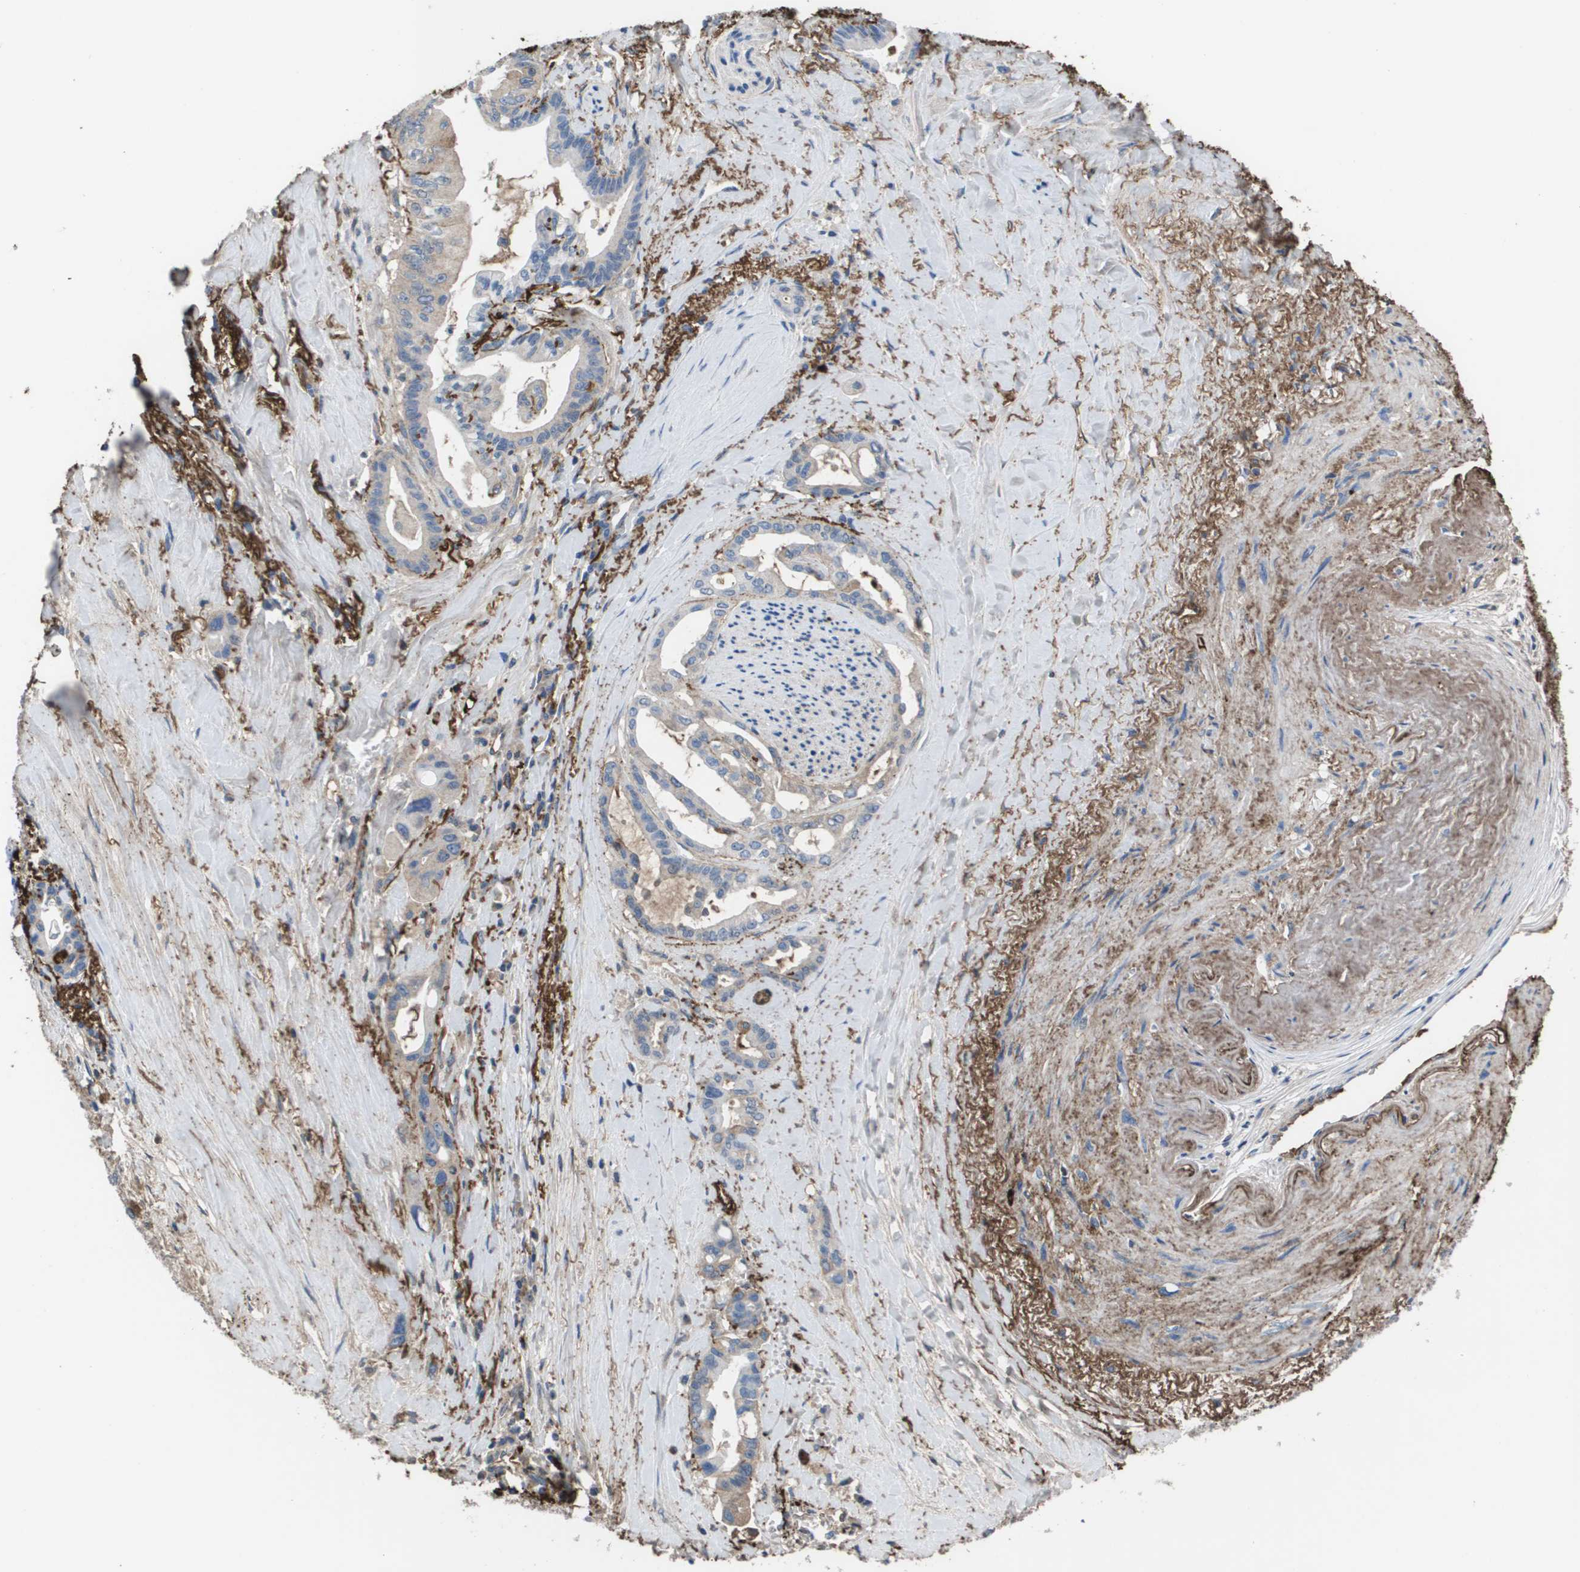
{"staining": {"intensity": "negative", "quantity": "none", "location": "none"}, "tissue": "pancreatic cancer", "cell_type": "Tumor cells", "image_type": "cancer", "snomed": [{"axis": "morphology", "description": "Adenocarcinoma, NOS"}, {"axis": "topography", "description": "Pancreas"}], "caption": "This micrograph is of adenocarcinoma (pancreatic) stained with immunohistochemistry to label a protein in brown with the nuclei are counter-stained blue. There is no expression in tumor cells. (Stains: DAB immunohistochemistry (IHC) with hematoxylin counter stain, Microscopy: brightfield microscopy at high magnification).", "gene": "VTN", "patient": {"sex": "male", "age": 70}}